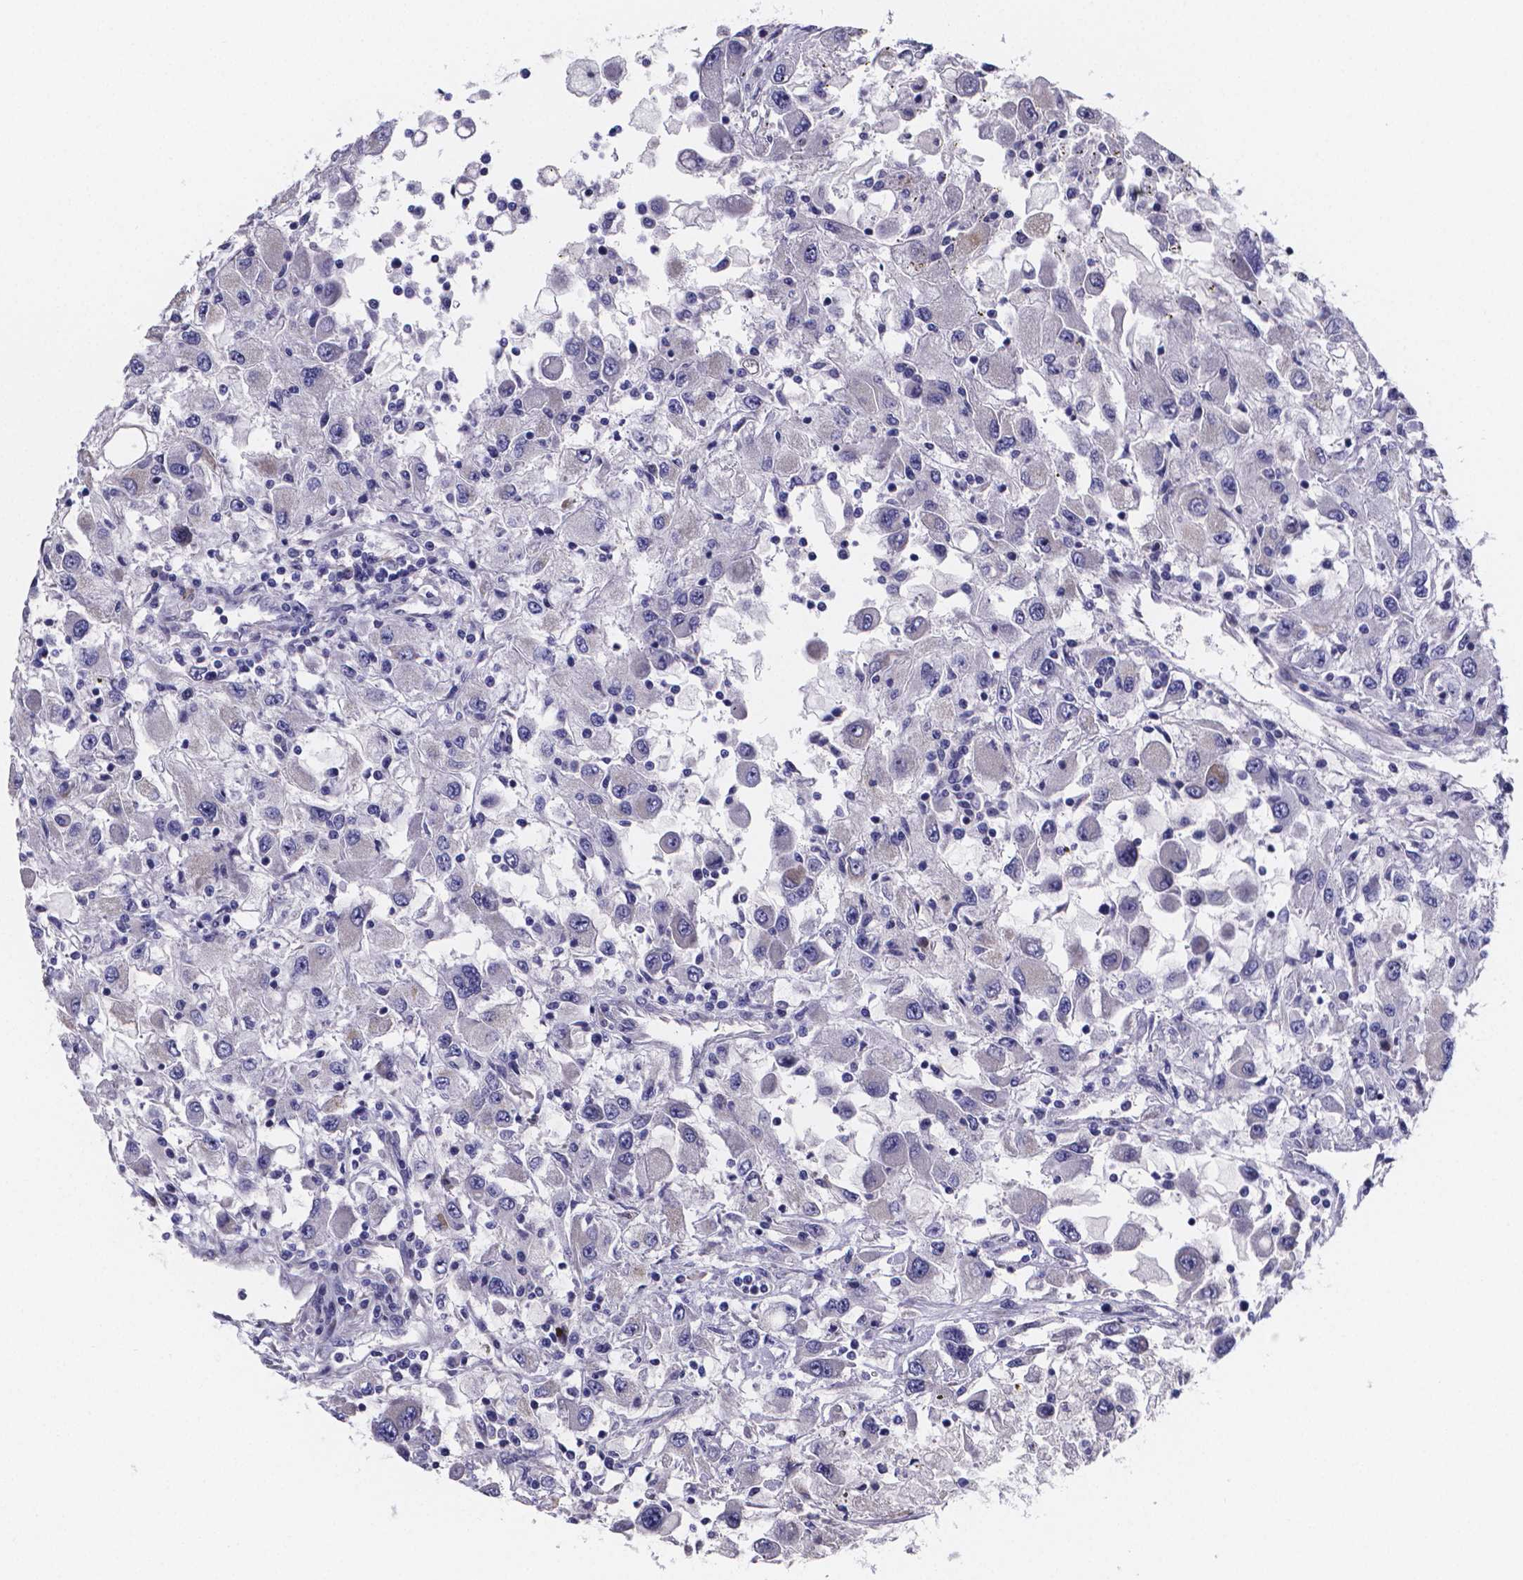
{"staining": {"intensity": "negative", "quantity": "none", "location": "none"}, "tissue": "renal cancer", "cell_type": "Tumor cells", "image_type": "cancer", "snomed": [{"axis": "morphology", "description": "Adenocarcinoma, NOS"}, {"axis": "topography", "description": "Kidney"}], "caption": "Protein analysis of renal adenocarcinoma shows no significant expression in tumor cells. The staining was performed using DAB (3,3'-diaminobenzidine) to visualize the protein expression in brown, while the nuclei were stained in blue with hematoxylin (Magnification: 20x).", "gene": "GABRA3", "patient": {"sex": "female", "age": 67}}